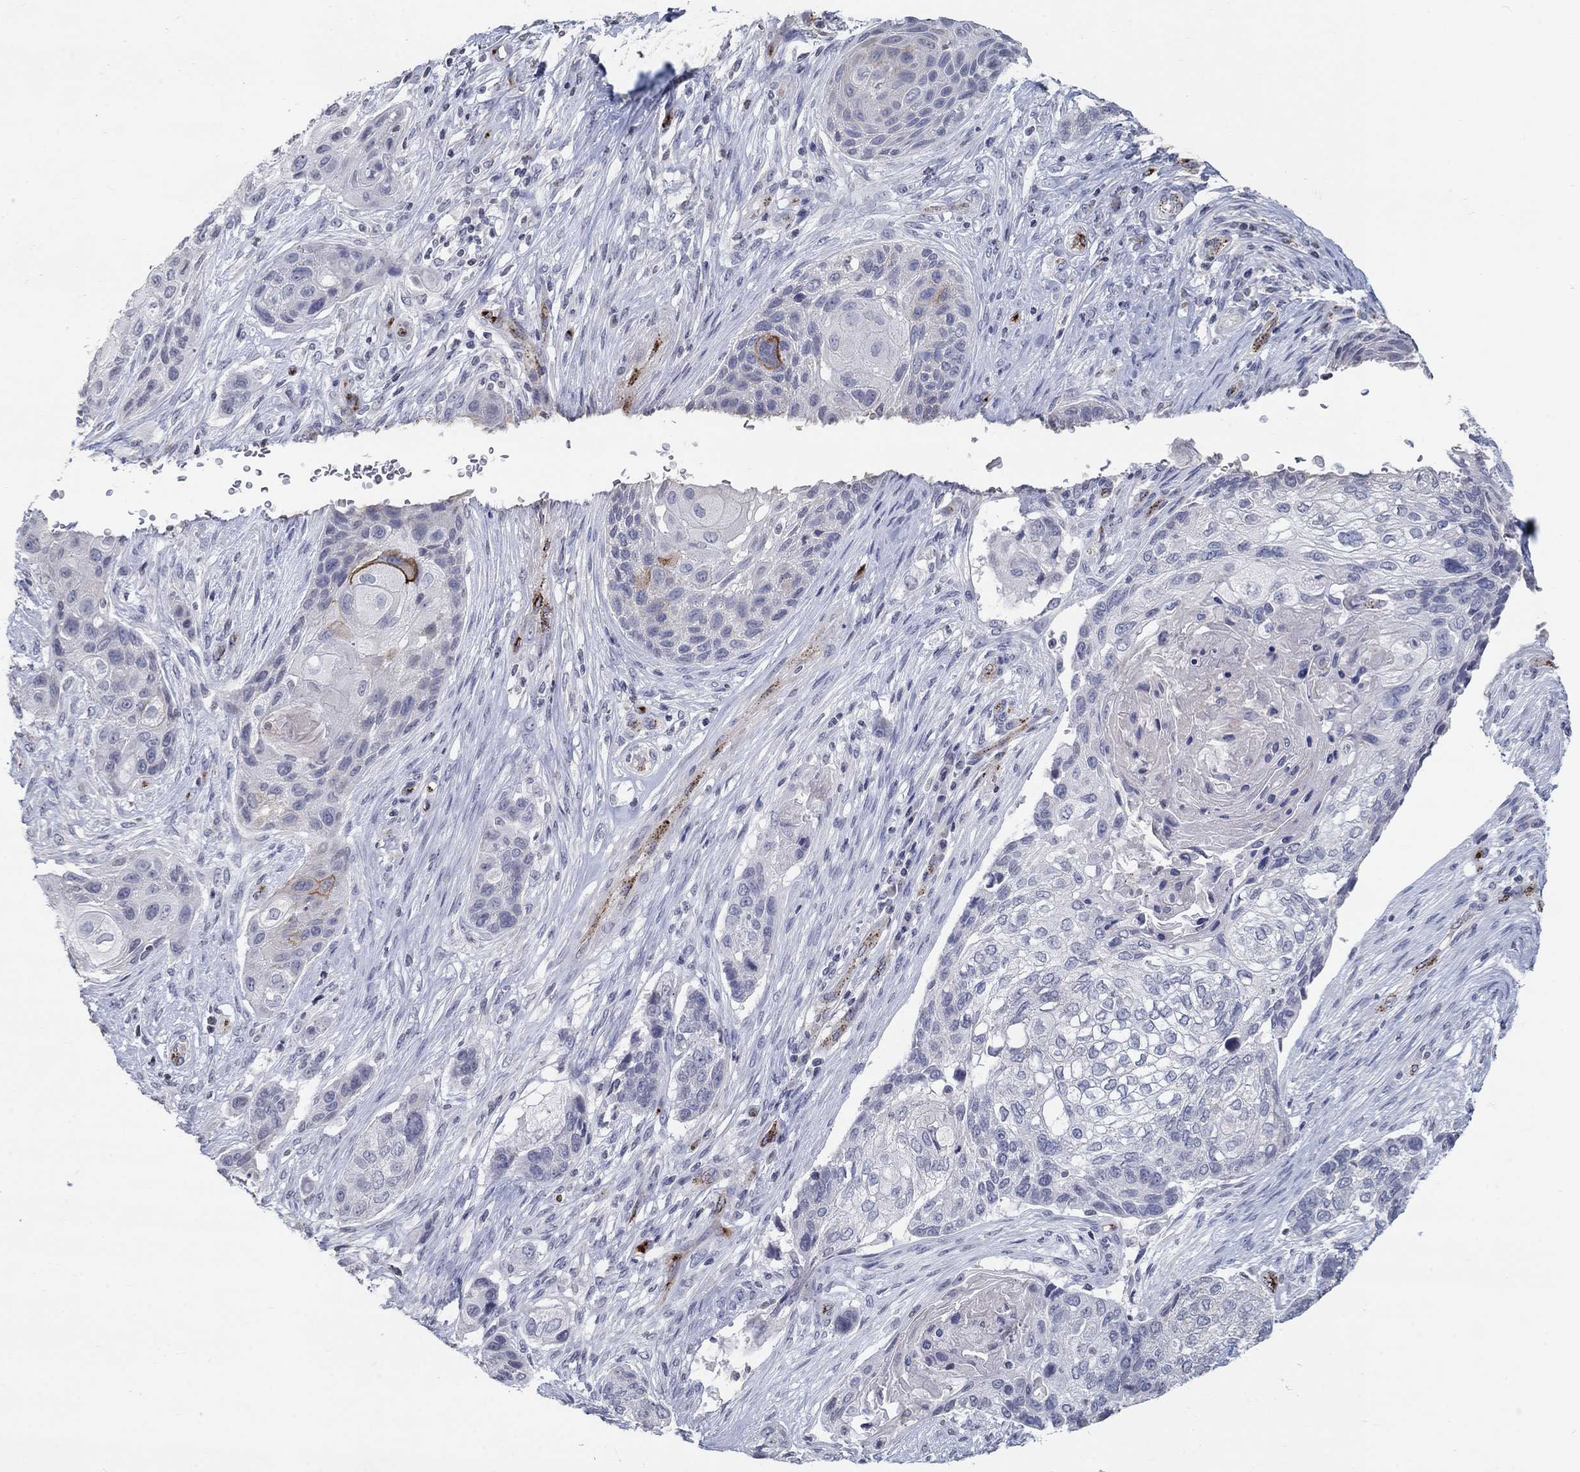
{"staining": {"intensity": "strong", "quantity": "<25%", "location": "cytoplasmic/membranous"}, "tissue": "lung cancer", "cell_type": "Tumor cells", "image_type": "cancer", "snomed": [{"axis": "morphology", "description": "Normal tissue, NOS"}, {"axis": "morphology", "description": "Squamous cell carcinoma, NOS"}, {"axis": "topography", "description": "Bronchus"}, {"axis": "topography", "description": "Lung"}], "caption": "A high-resolution image shows IHC staining of lung cancer, which exhibits strong cytoplasmic/membranous positivity in approximately <25% of tumor cells.", "gene": "TINAG", "patient": {"sex": "male", "age": 69}}